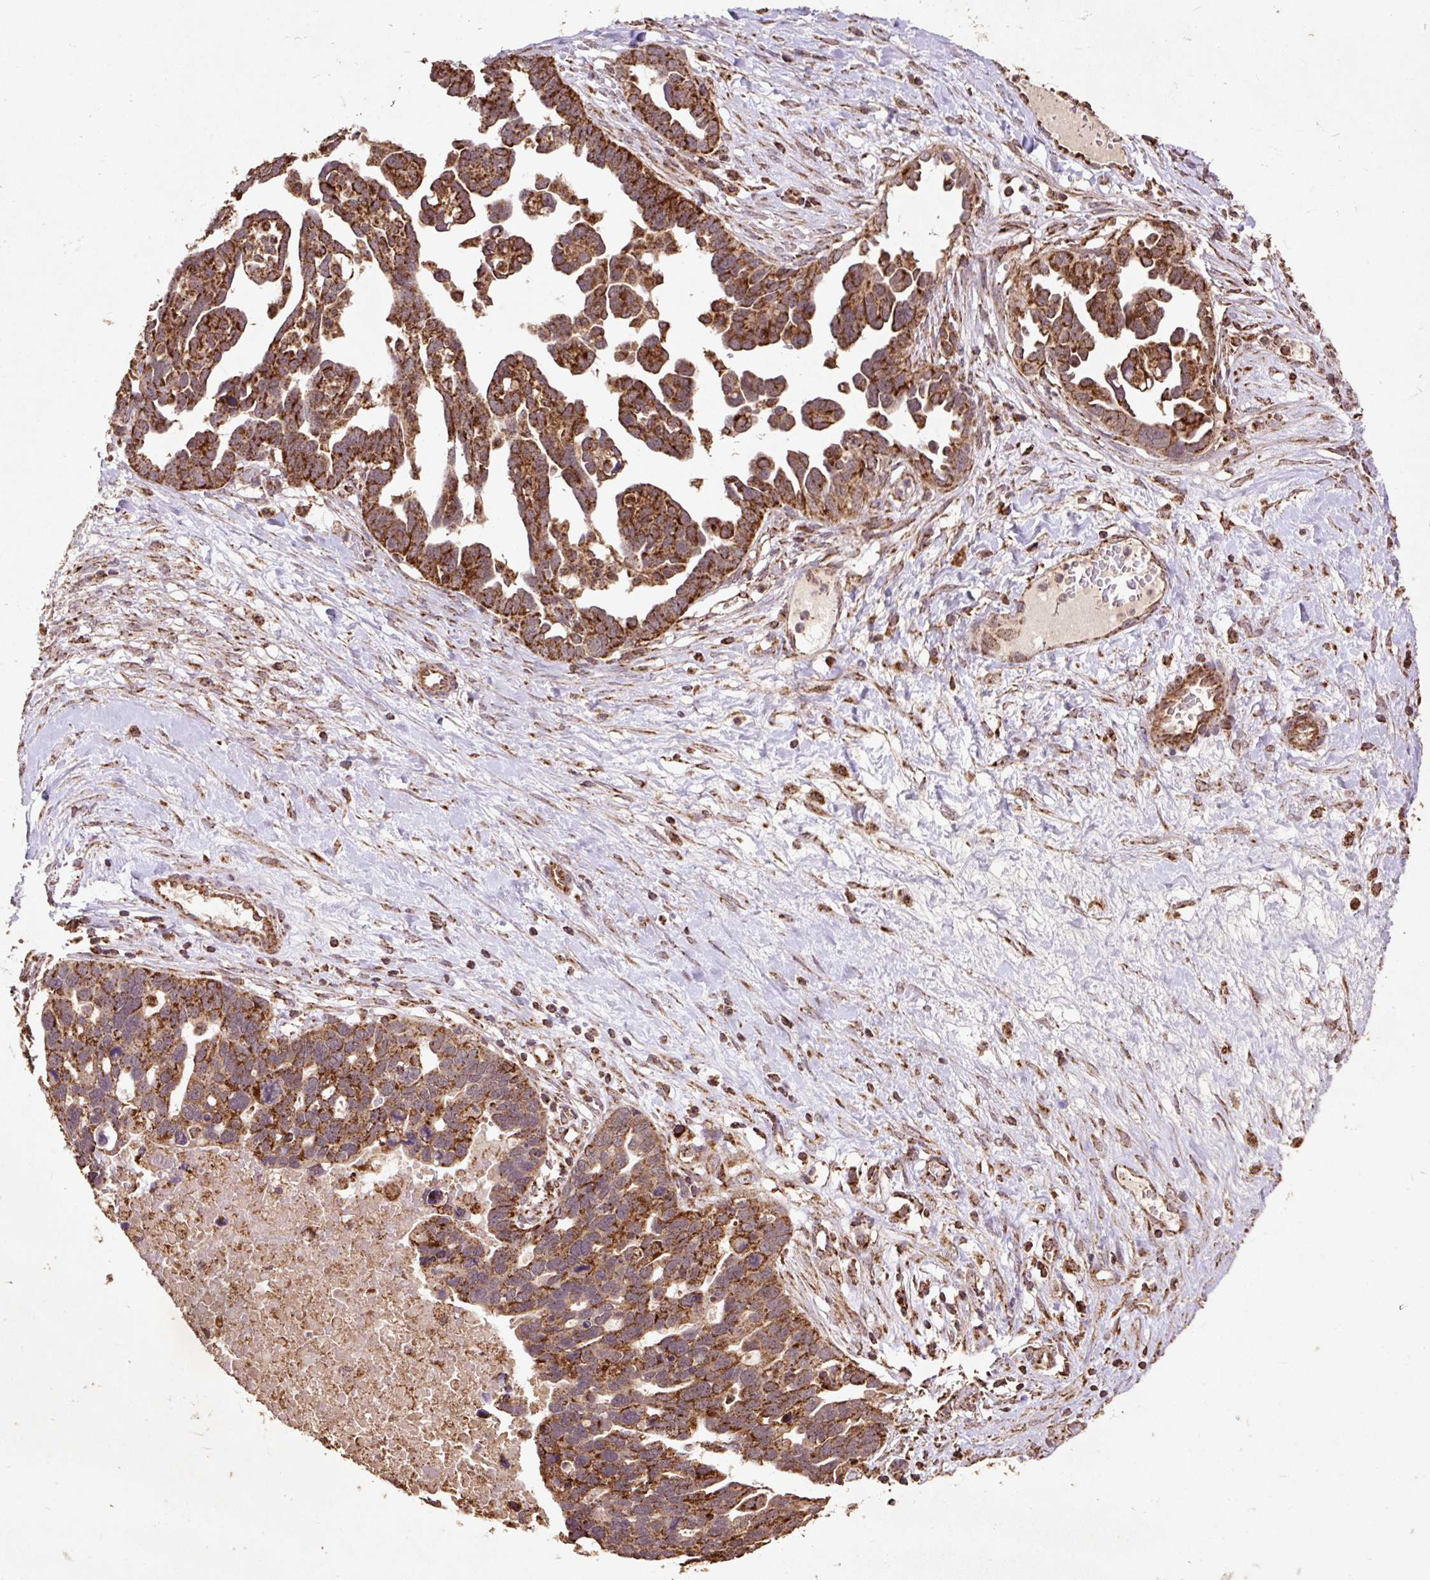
{"staining": {"intensity": "strong", "quantity": ">75%", "location": "cytoplasmic/membranous"}, "tissue": "ovarian cancer", "cell_type": "Tumor cells", "image_type": "cancer", "snomed": [{"axis": "morphology", "description": "Cystadenocarcinoma, serous, NOS"}, {"axis": "topography", "description": "Ovary"}], "caption": "Ovarian cancer (serous cystadenocarcinoma) stained for a protein reveals strong cytoplasmic/membranous positivity in tumor cells.", "gene": "ATP5F1A", "patient": {"sex": "female", "age": 54}}